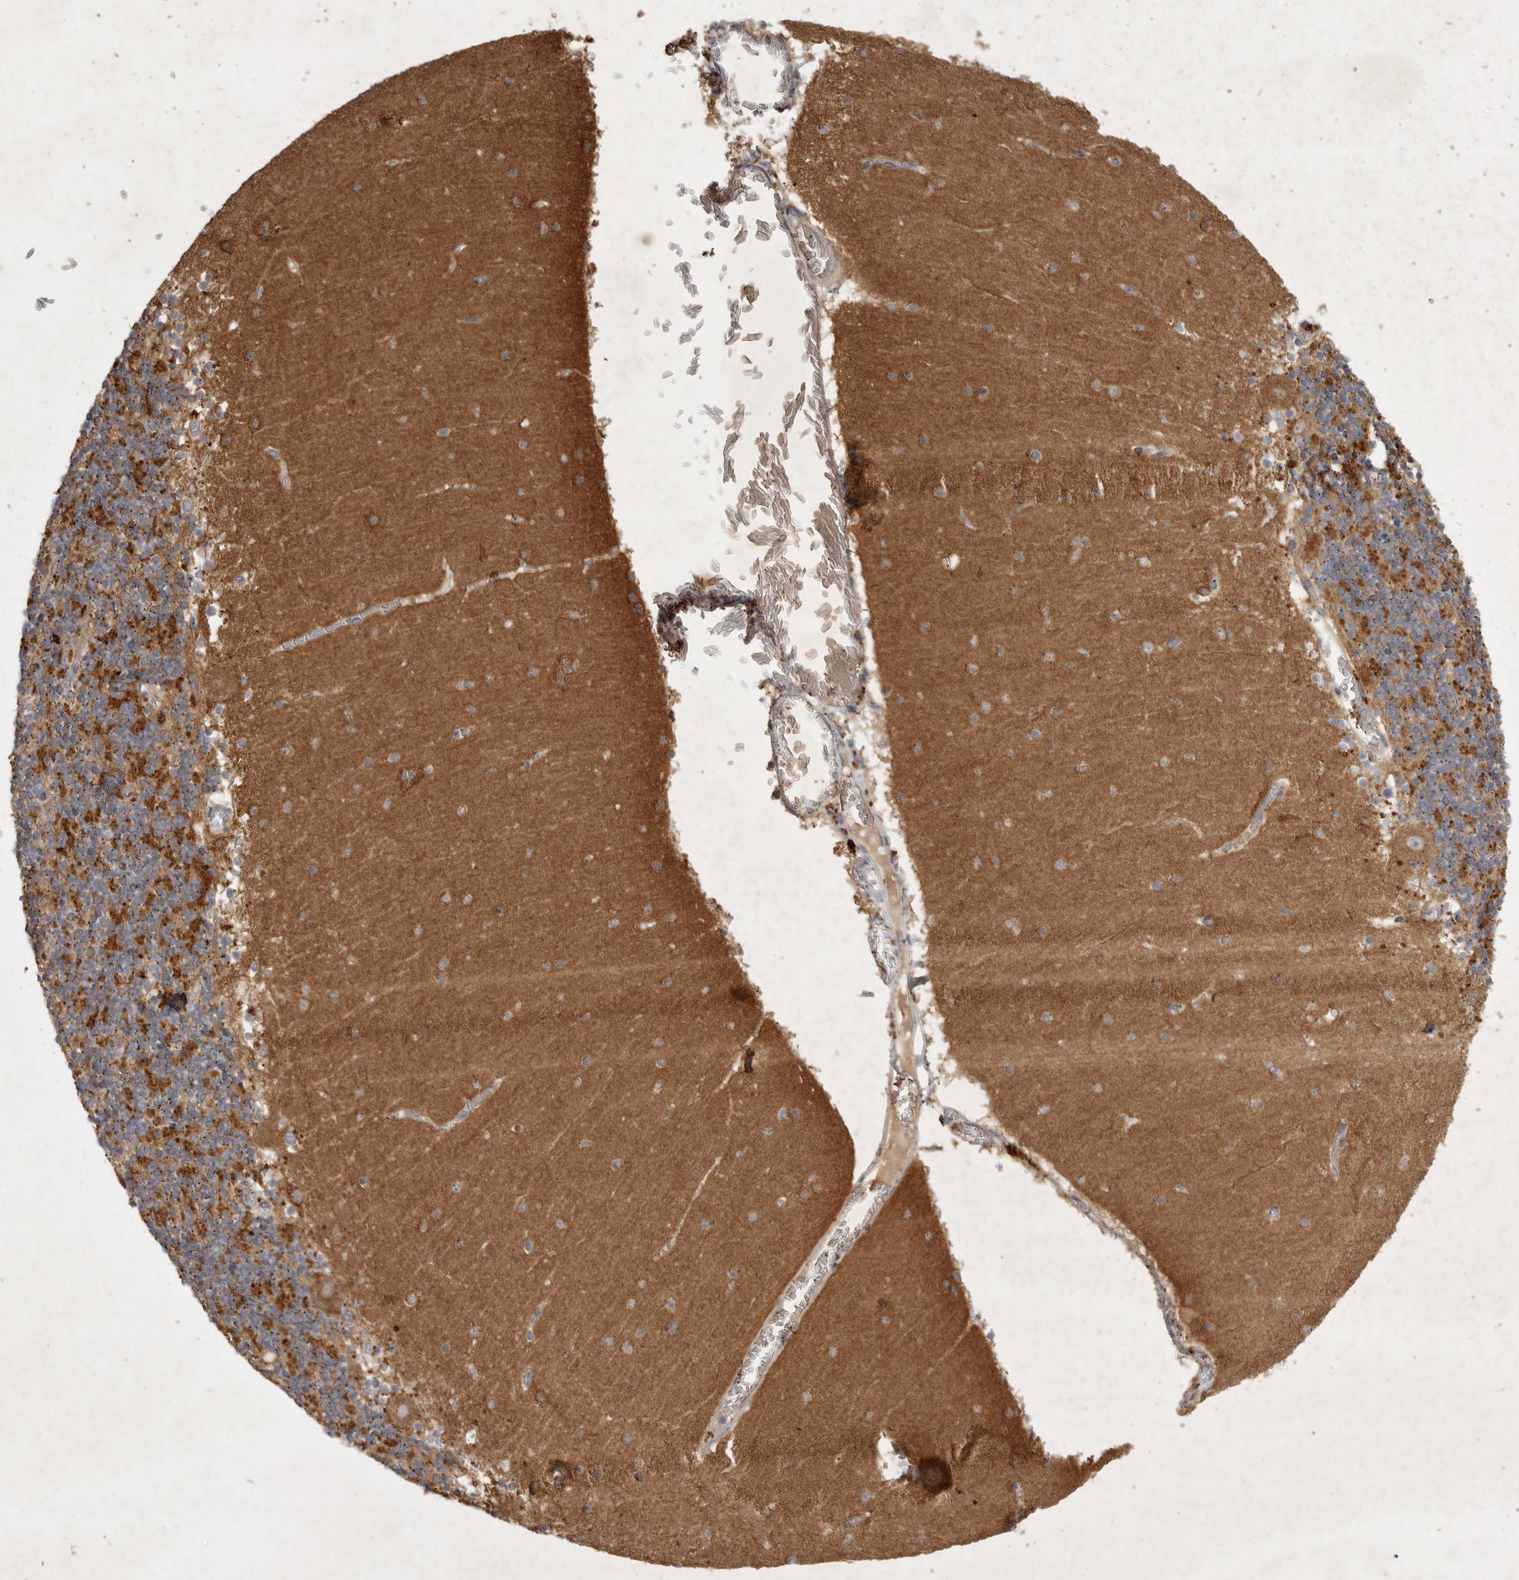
{"staining": {"intensity": "moderate", "quantity": ">75%", "location": "cytoplasmic/membranous"}, "tissue": "cerebellum", "cell_type": "Cells in granular layer", "image_type": "normal", "snomed": [{"axis": "morphology", "description": "Normal tissue, NOS"}, {"axis": "topography", "description": "Cerebellum"}], "caption": "Immunohistochemical staining of unremarkable human cerebellum shows medium levels of moderate cytoplasmic/membranous expression in about >75% of cells in granular layer. (DAB = brown stain, brightfield microscopy at high magnification).", "gene": "MRPL41", "patient": {"sex": "female", "age": 28}}